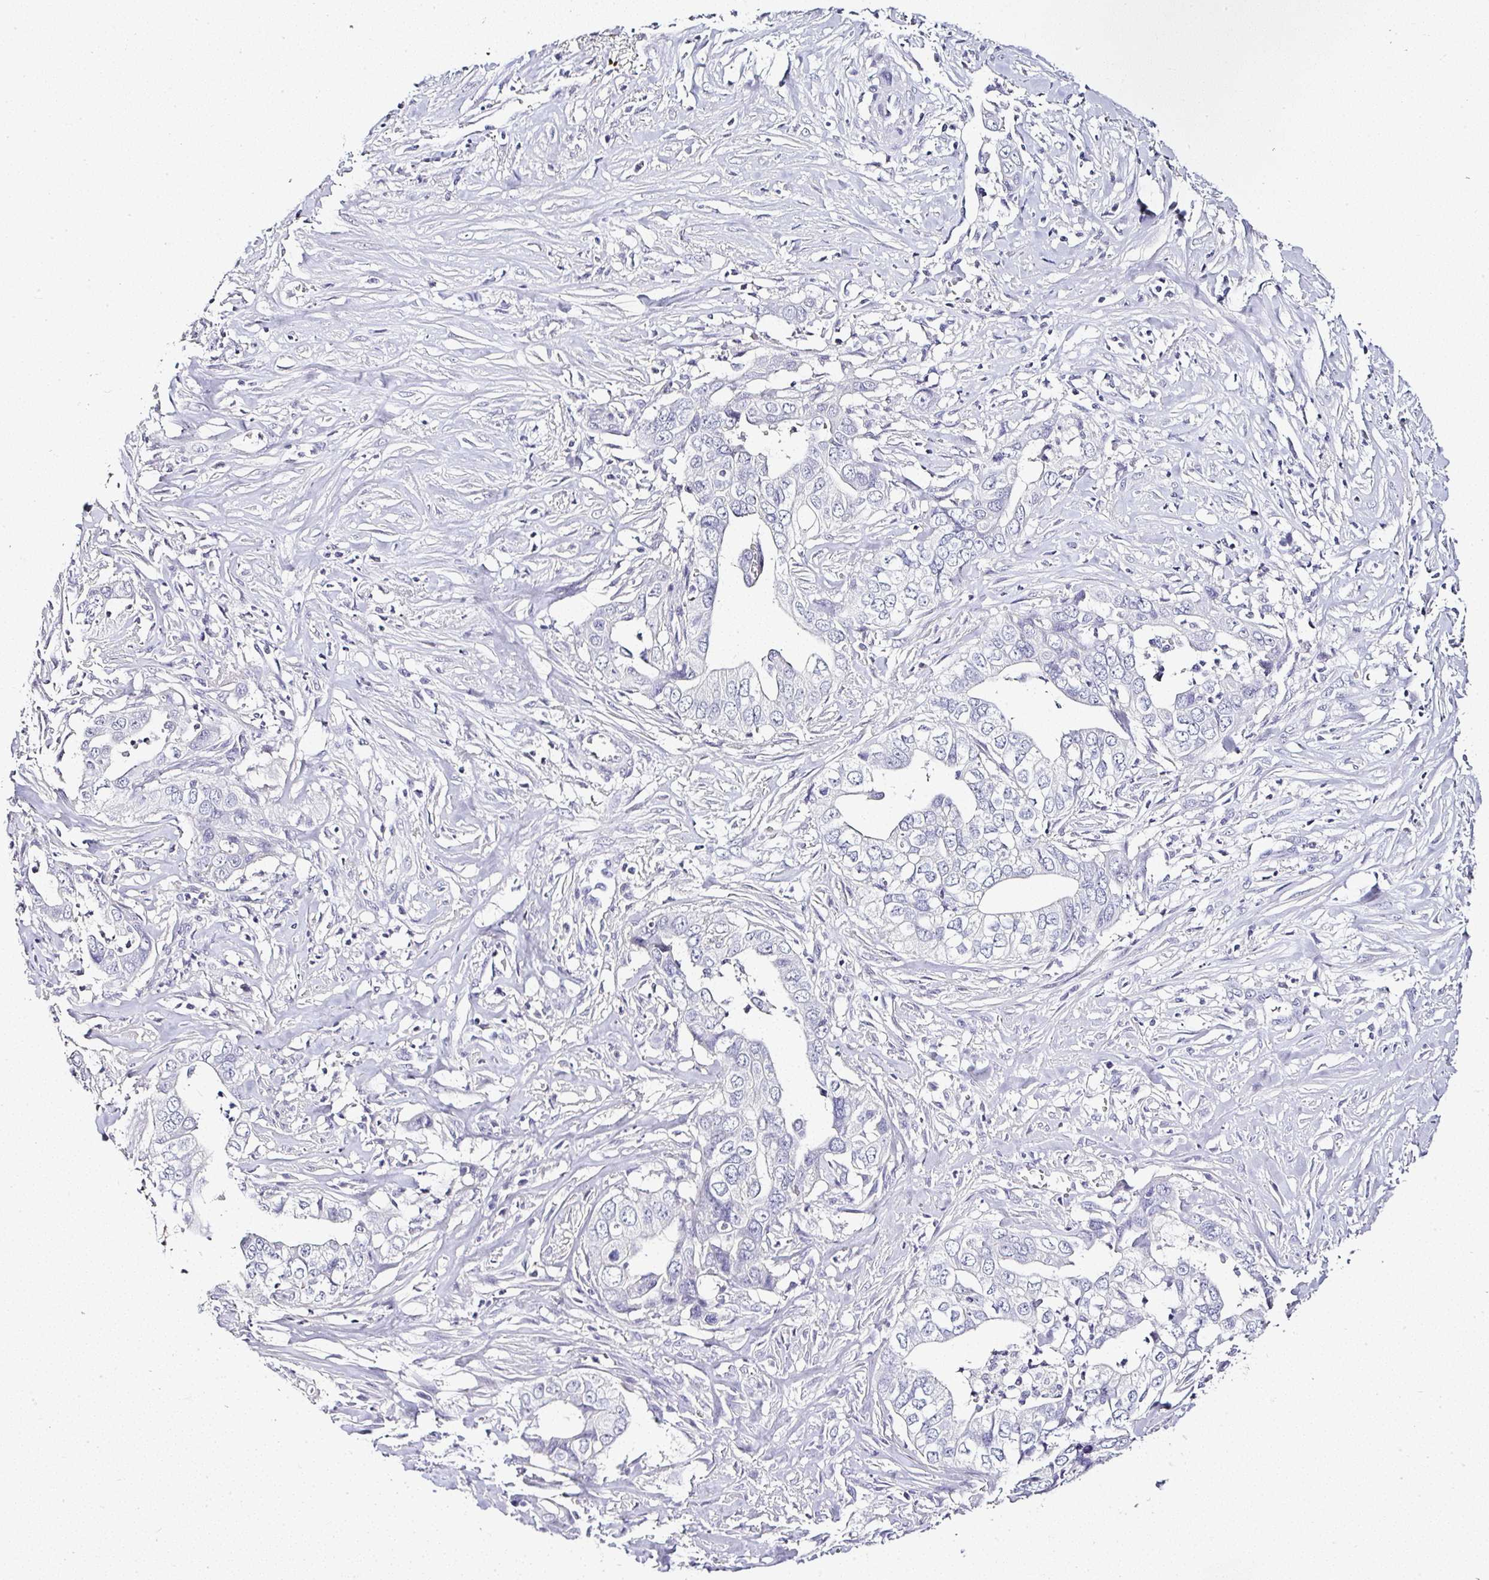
{"staining": {"intensity": "negative", "quantity": "none", "location": "none"}, "tissue": "liver cancer", "cell_type": "Tumor cells", "image_type": "cancer", "snomed": [{"axis": "morphology", "description": "Cholangiocarcinoma"}, {"axis": "topography", "description": "Liver"}], "caption": "IHC micrograph of neoplastic tissue: human cholangiocarcinoma (liver) stained with DAB (3,3'-diaminobenzidine) displays no significant protein expression in tumor cells.", "gene": "SERPINB3", "patient": {"sex": "female", "age": 79}}